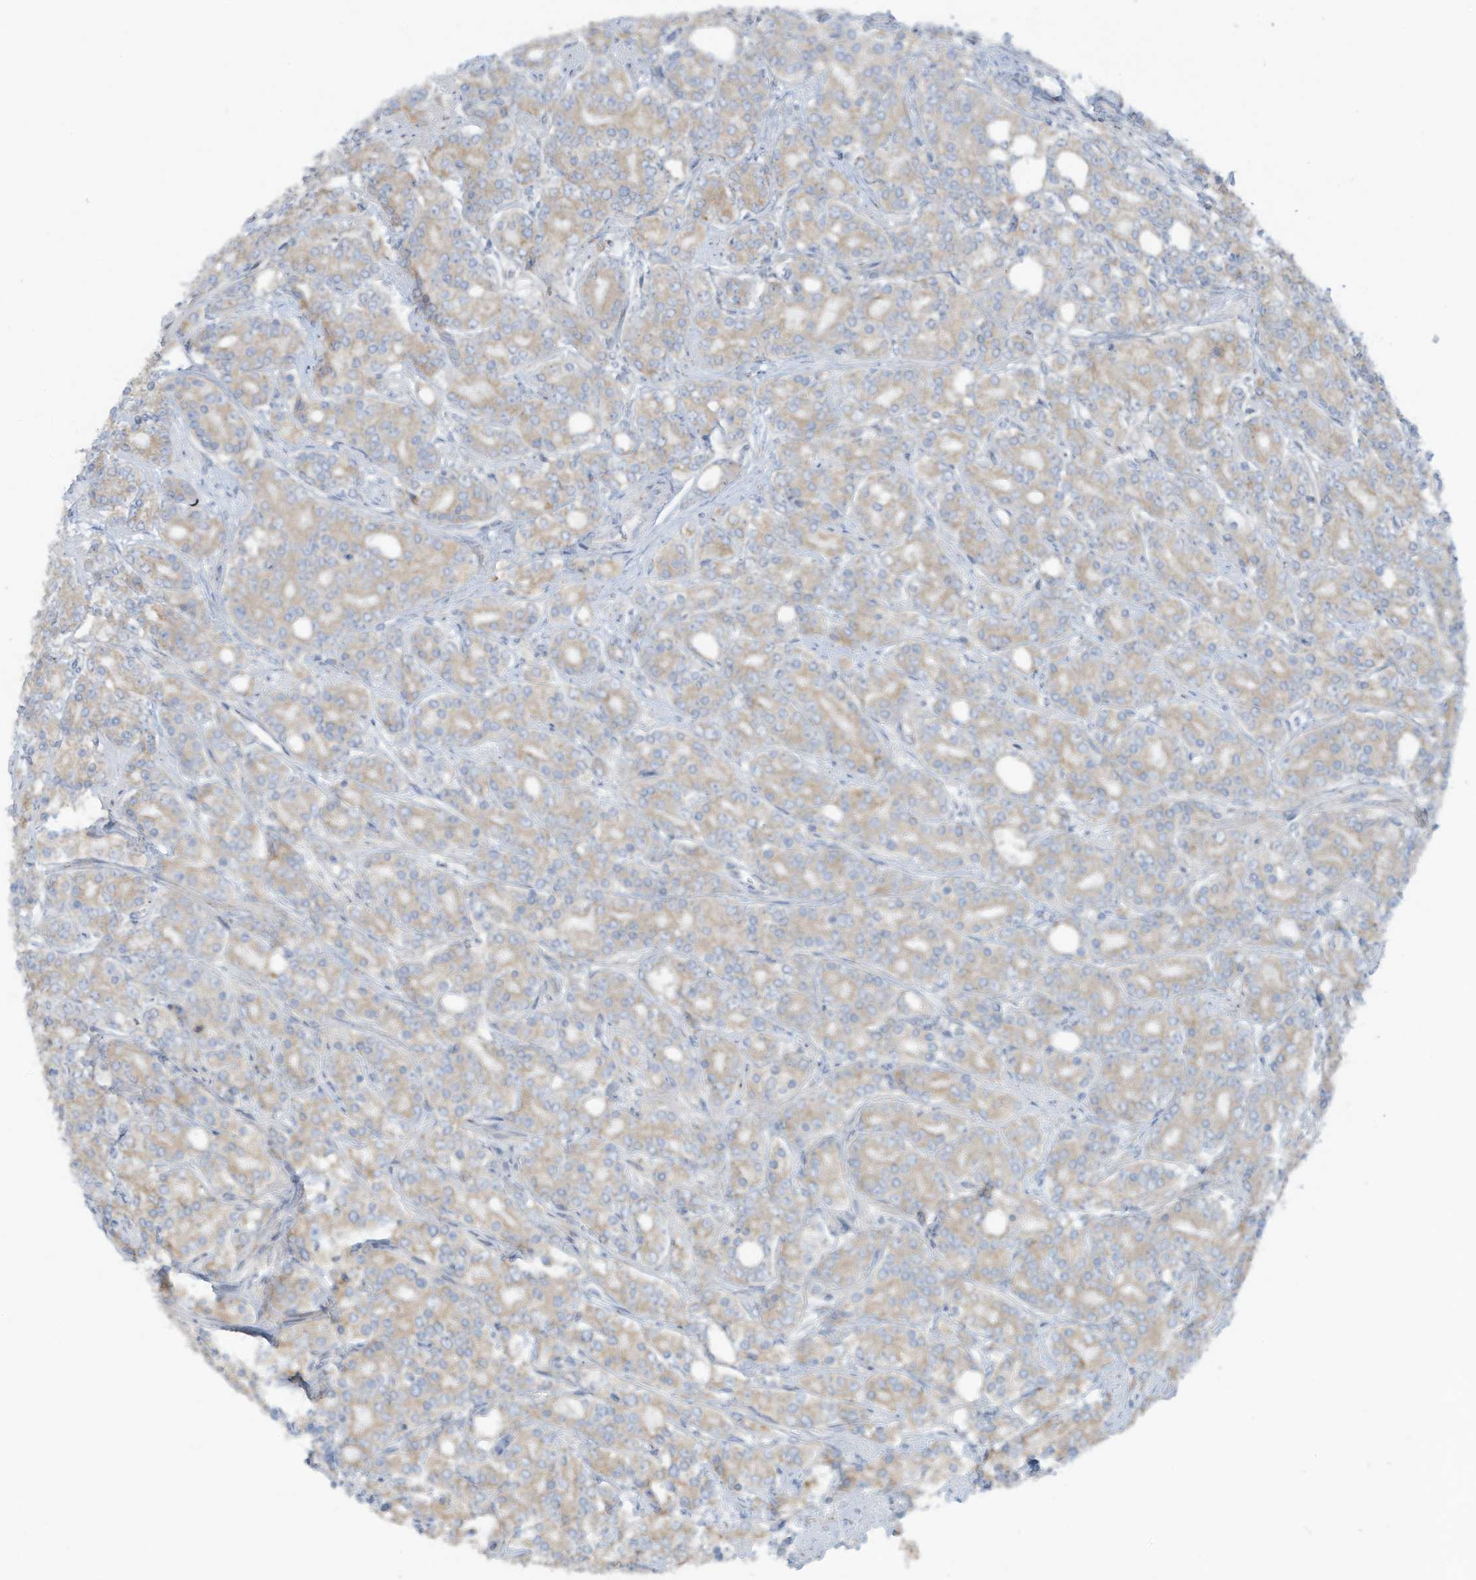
{"staining": {"intensity": "weak", "quantity": ">75%", "location": "cytoplasmic/membranous"}, "tissue": "prostate cancer", "cell_type": "Tumor cells", "image_type": "cancer", "snomed": [{"axis": "morphology", "description": "Adenocarcinoma, High grade"}, {"axis": "topography", "description": "Prostate"}], "caption": "Human adenocarcinoma (high-grade) (prostate) stained with a protein marker reveals weak staining in tumor cells.", "gene": "TRMT2B", "patient": {"sex": "male", "age": 62}}